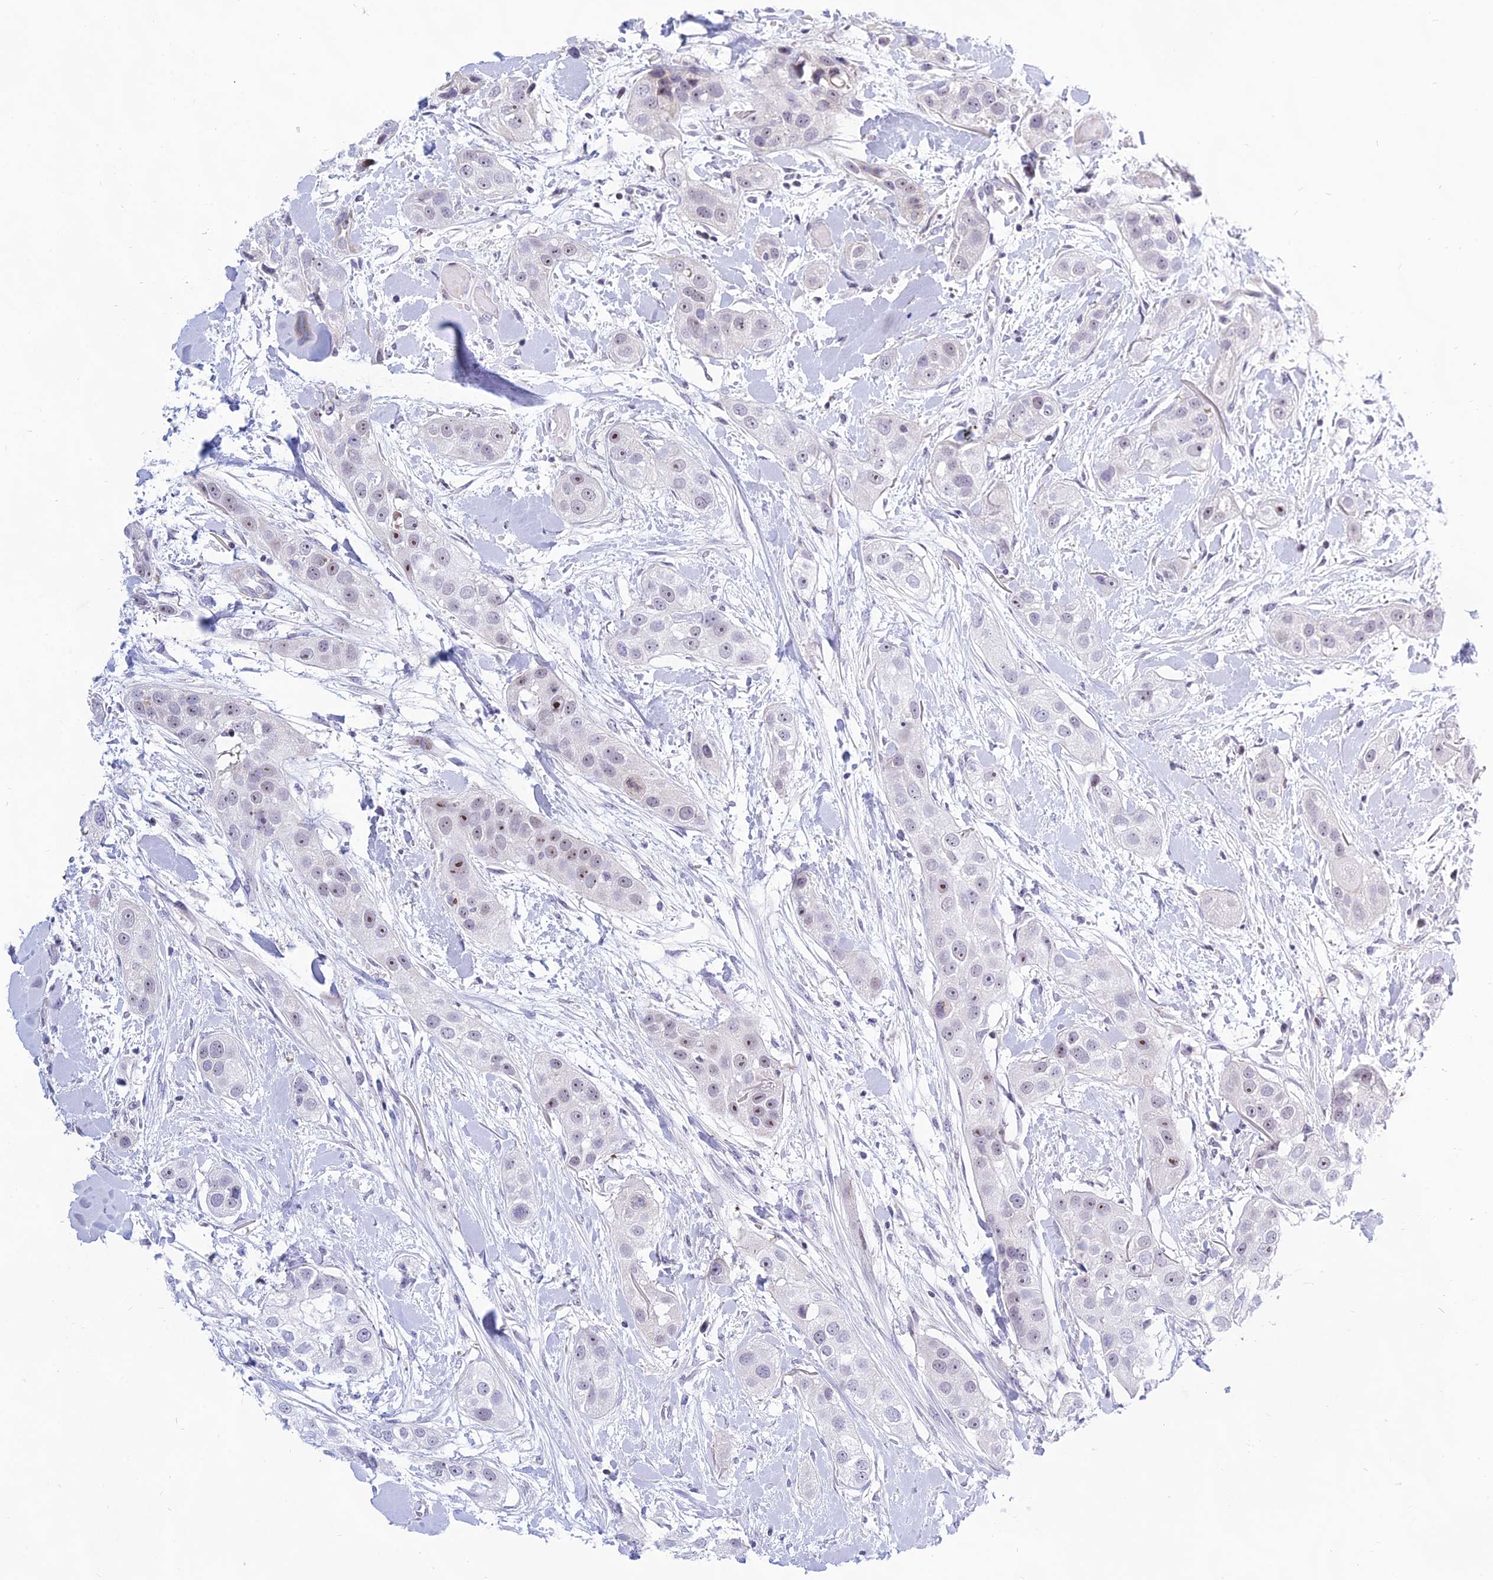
{"staining": {"intensity": "moderate", "quantity": "<25%", "location": "nuclear"}, "tissue": "head and neck cancer", "cell_type": "Tumor cells", "image_type": "cancer", "snomed": [{"axis": "morphology", "description": "Normal tissue, NOS"}, {"axis": "morphology", "description": "Squamous cell carcinoma, NOS"}, {"axis": "topography", "description": "Skeletal muscle"}, {"axis": "topography", "description": "Head-Neck"}], "caption": "Protein staining by IHC displays moderate nuclear positivity in about <25% of tumor cells in head and neck cancer (squamous cell carcinoma).", "gene": "KRR1", "patient": {"sex": "male", "age": 51}}